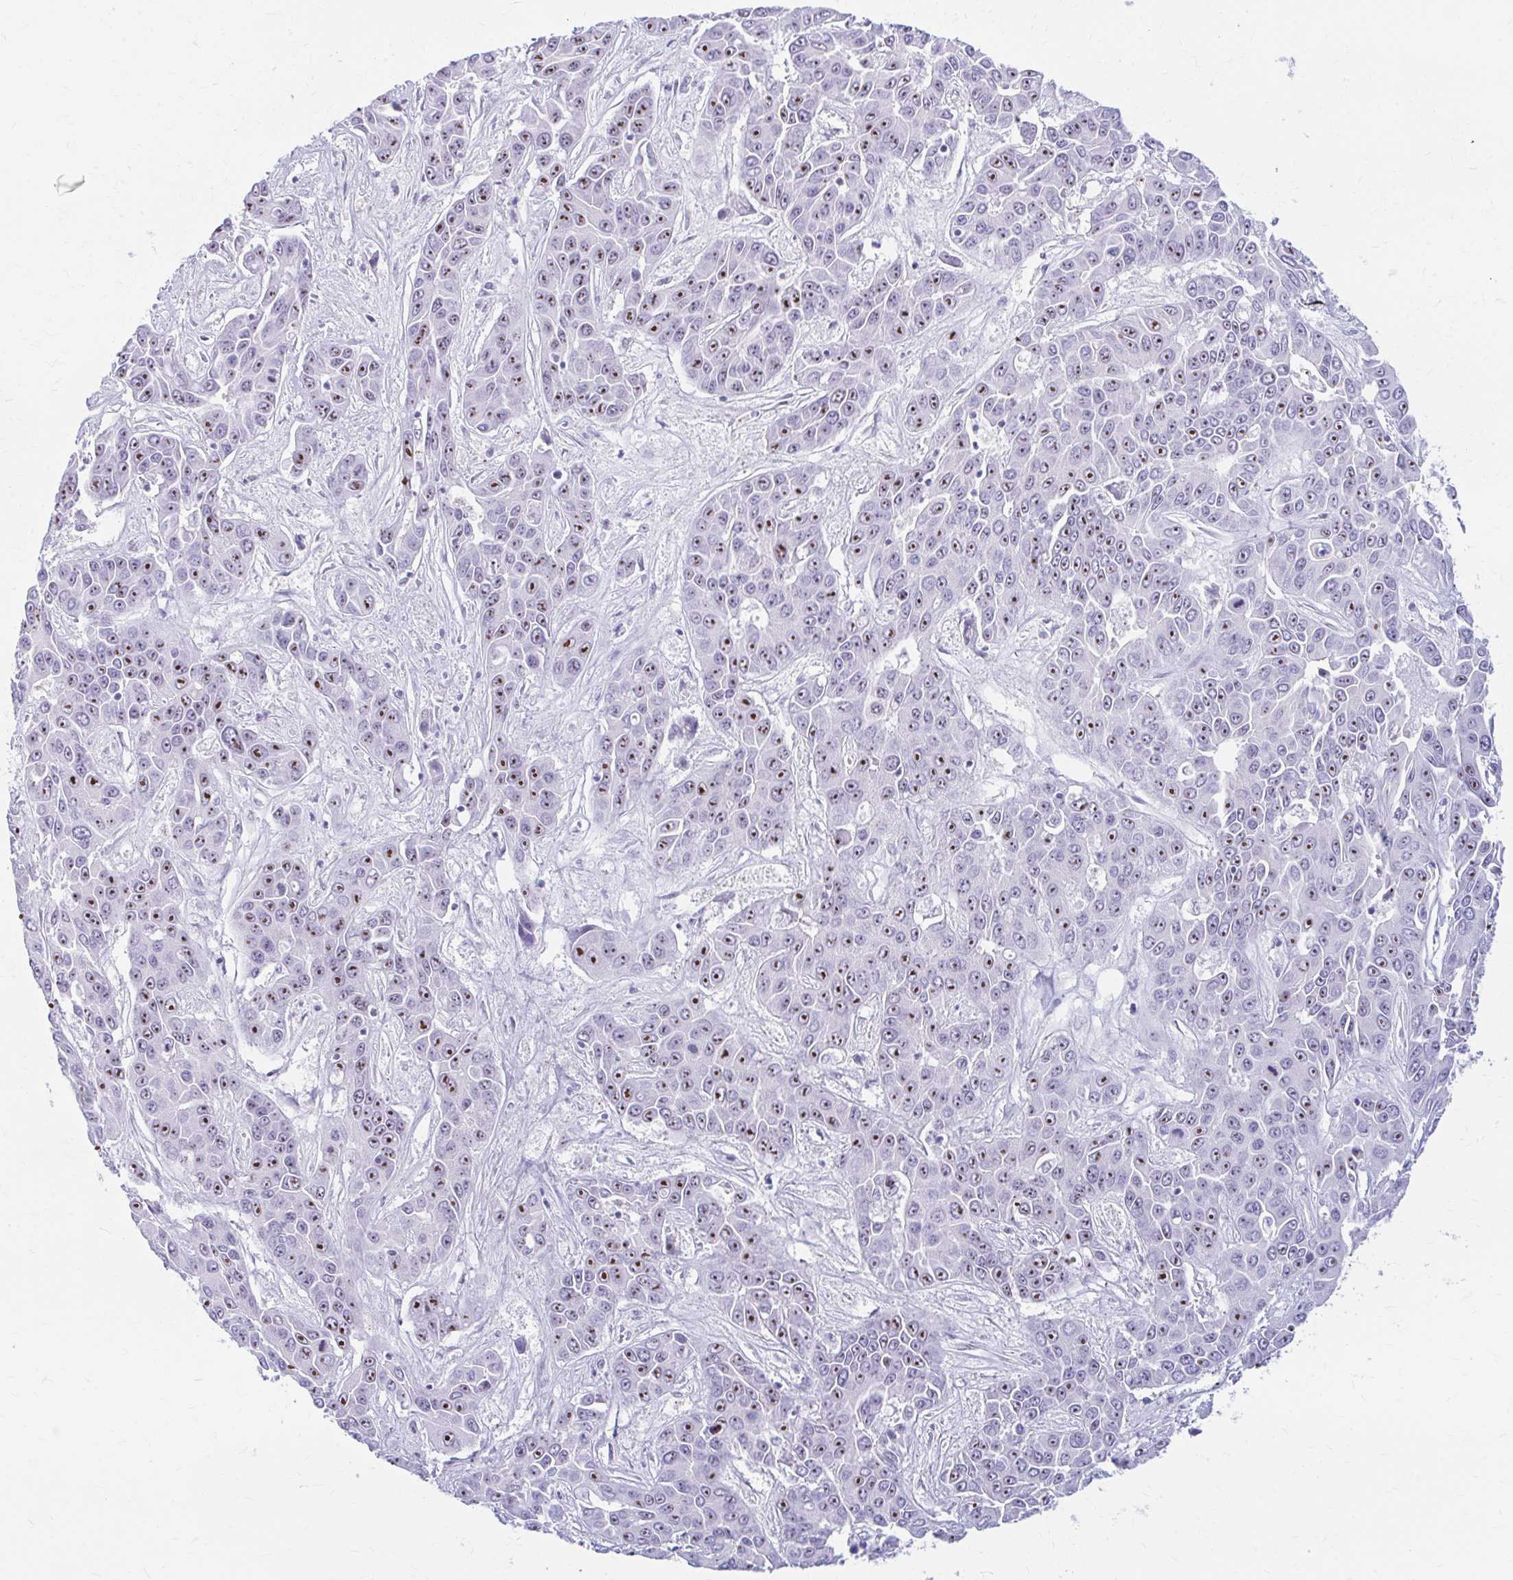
{"staining": {"intensity": "strong", "quantity": ">75%", "location": "nuclear"}, "tissue": "liver cancer", "cell_type": "Tumor cells", "image_type": "cancer", "snomed": [{"axis": "morphology", "description": "Cholangiocarcinoma"}, {"axis": "topography", "description": "Liver"}], "caption": "Immunohistochemistry (IHC) staining of liver cancer (cholangiocarcinoma), which displays high levels of strong nuclear positivity in about >75% of tumor cells indicating strong nuclear protein positivity. The staining was performed using DAB (brown) for protein detection and nuclei were counterstained in hematoxylin (blue).", "gene": "FTSJ3", "patient": {"sex": "female", "age": 52}}